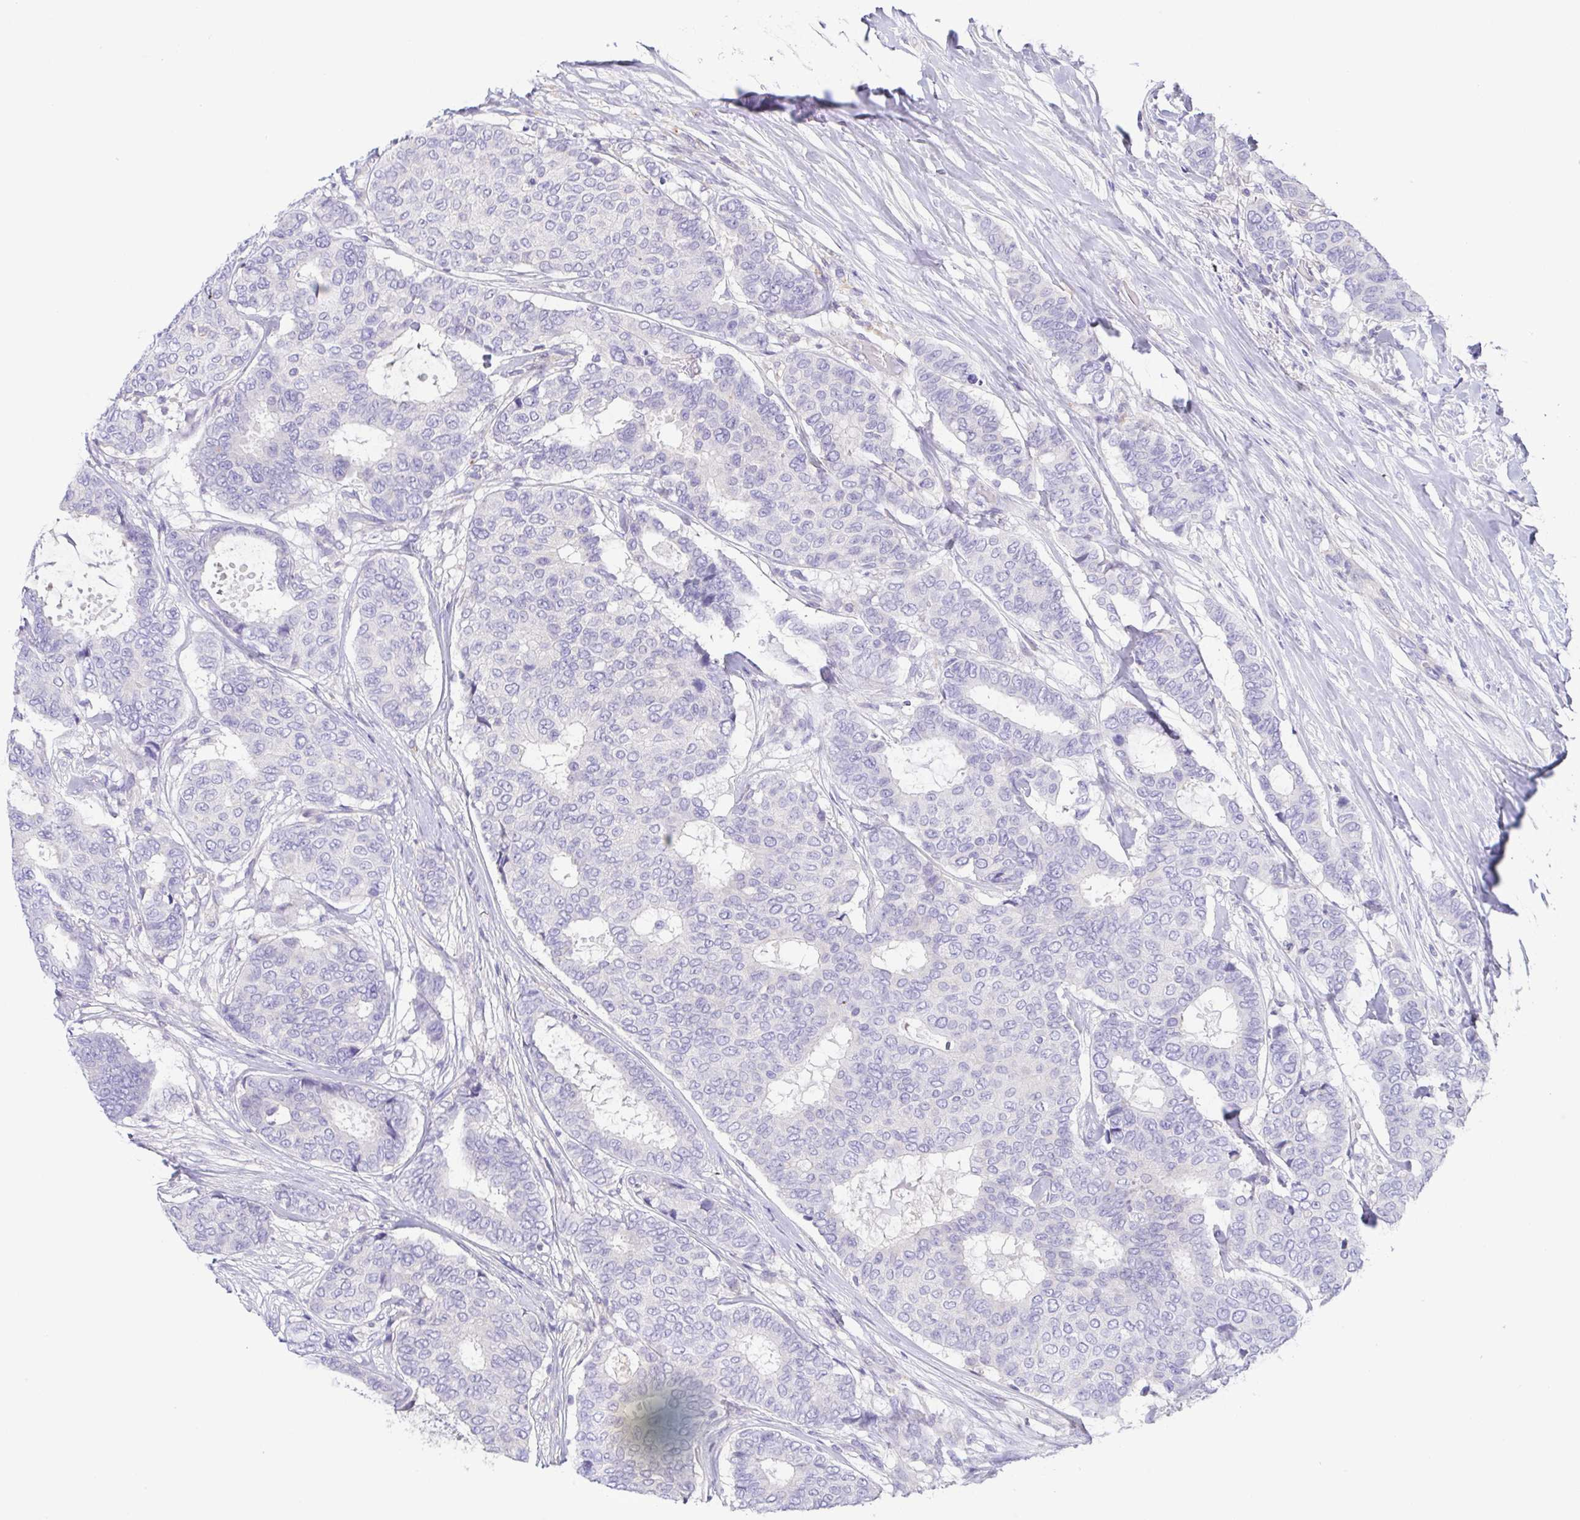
{"staining": {"intensity": "negative", "quantity": "none", "location": "none"}, "tissue": "breast cancer", "cell_type": "Tumor cells", "image_type": "cancer", "snomed": [{"axis": "morphology", "description": "Duct carcinoma"}, {"axis": "topography", "description": "Breast"}], "caption": "This micrograph is of breast cancer stained with immunohistochemistry (IHC) to label a protein in brown with the nuclei are counter-stained blue. There is no expression in tumor cells. (Stains: DAB (3,3'-diaminobenzidine) IHC with hematoxylin counter stain, Microscopy: brightfield microscopy at high magnification).", "gene": "PKDREJ", "patient": {"sex": "female", "age": 75}}